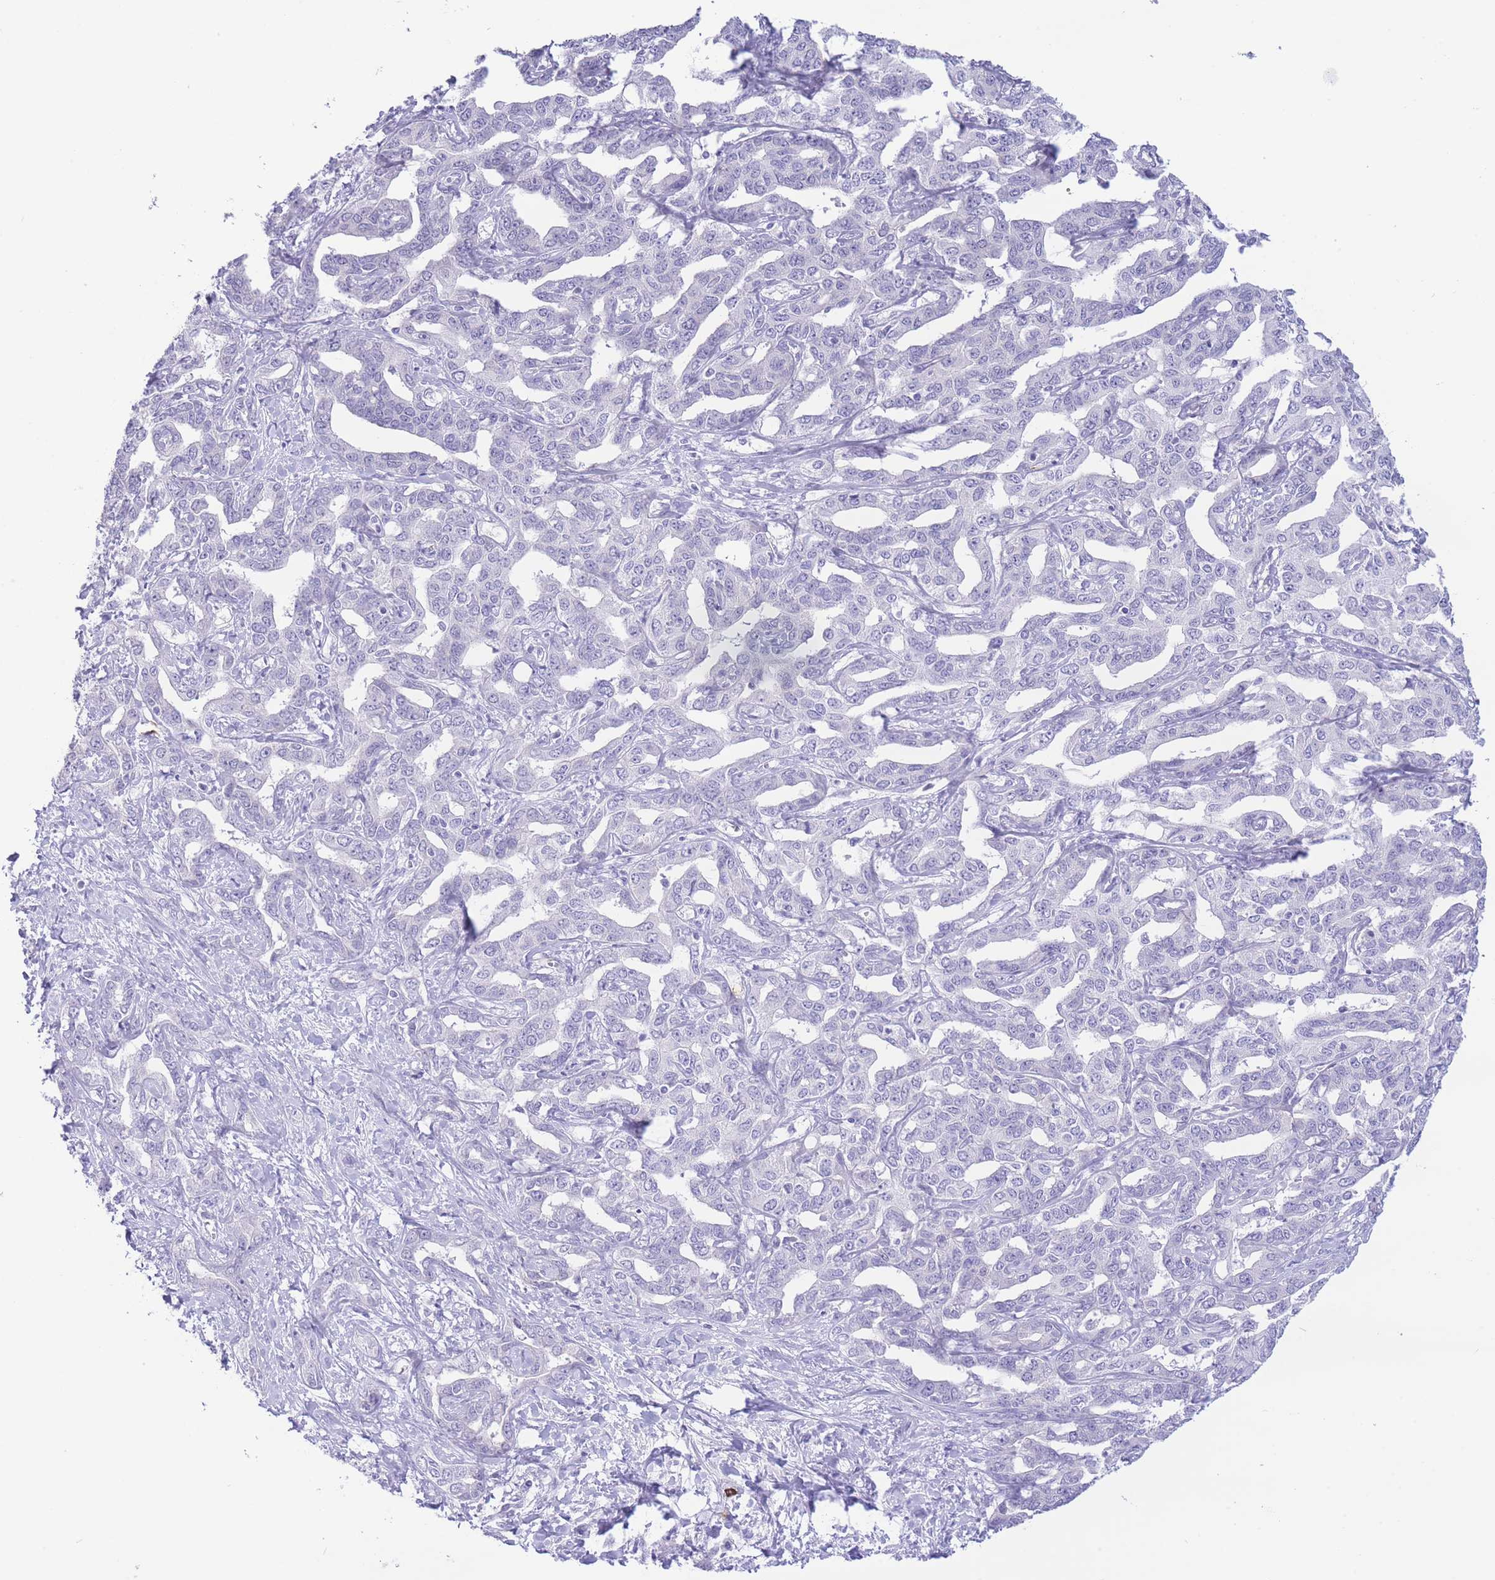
{"staining": {"intensity": "negative", "quantity": "none", "location": "none"}, "tissue": "liver cancer", "cell_type": "Tumor cells", "image_type": "cancer", "snomed": [{"axis": "morphology", "description": "Cholangiocarcinoma"}, {"axis": "topography", "description": "Liver"}], "caption": "Immunohistochemical staining of liver cancer reveals no significant expression in tumor cells.", "gene": "ASAP3", "patient": {"sex": "male", "age": 59}}